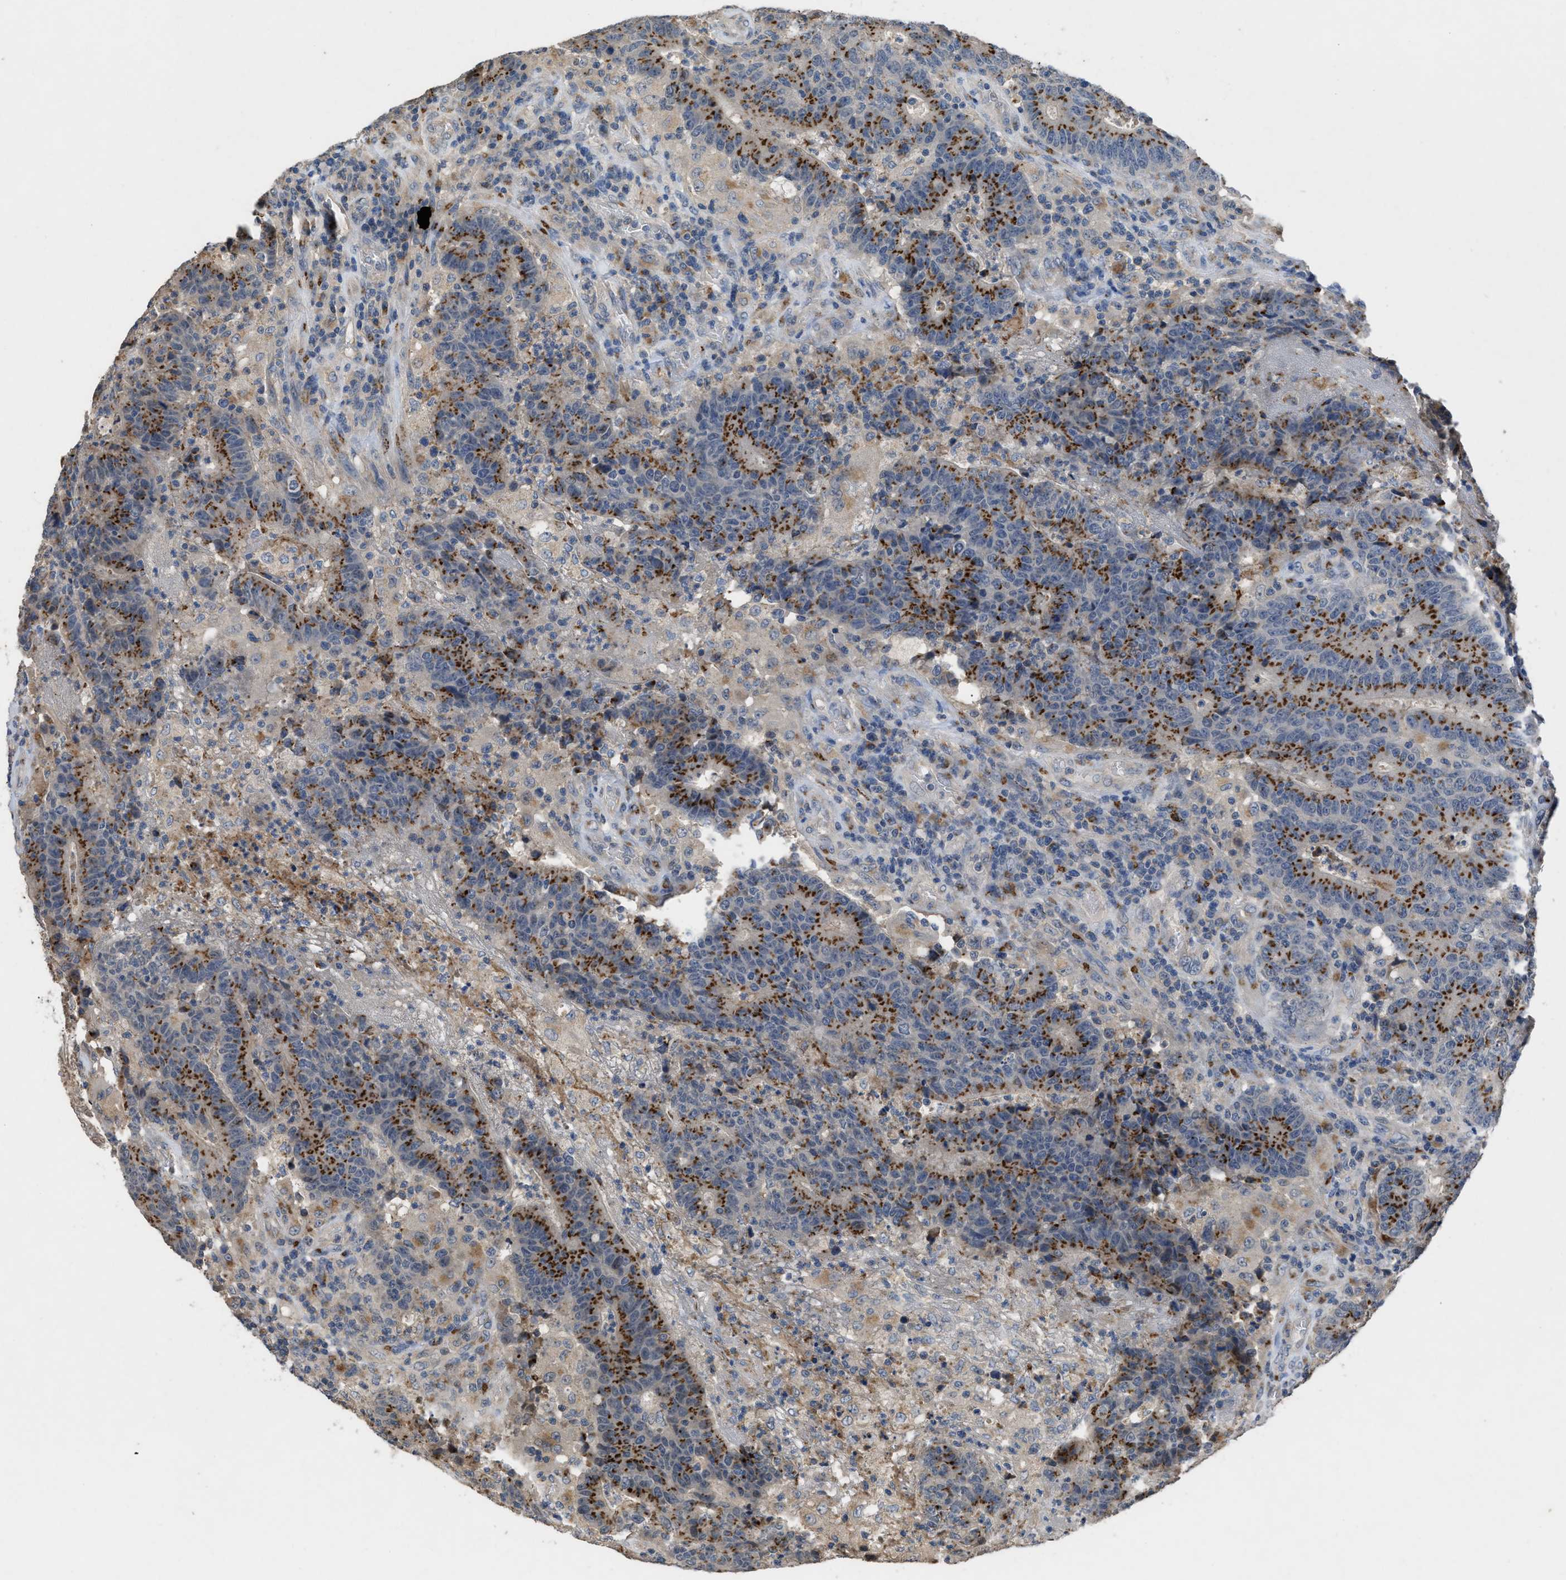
{"staining": {"intensity": "moderate", "quantity": ">75%", "location": "cytoplasmic/membranous"}, "tissue": "colorectal cancer", "cell_type": "Tumor cells", "image_type": "cancer", "snomed": [{"axis": "morphology", "description": "Normal tissue, NOS"}, {"axis": "morphology", "description": "Adenocarcinoma, NOS"}, {"axis": "topography", "description": "Colon"}], "caption": "Human colorectal cancer stained for a protein (brown) displays moderate cytoplasmic/membranous positive positivity in about >75% of tumor cells.", "gene": "SIK2", "patient": {"sex": "female", "age": 75}}